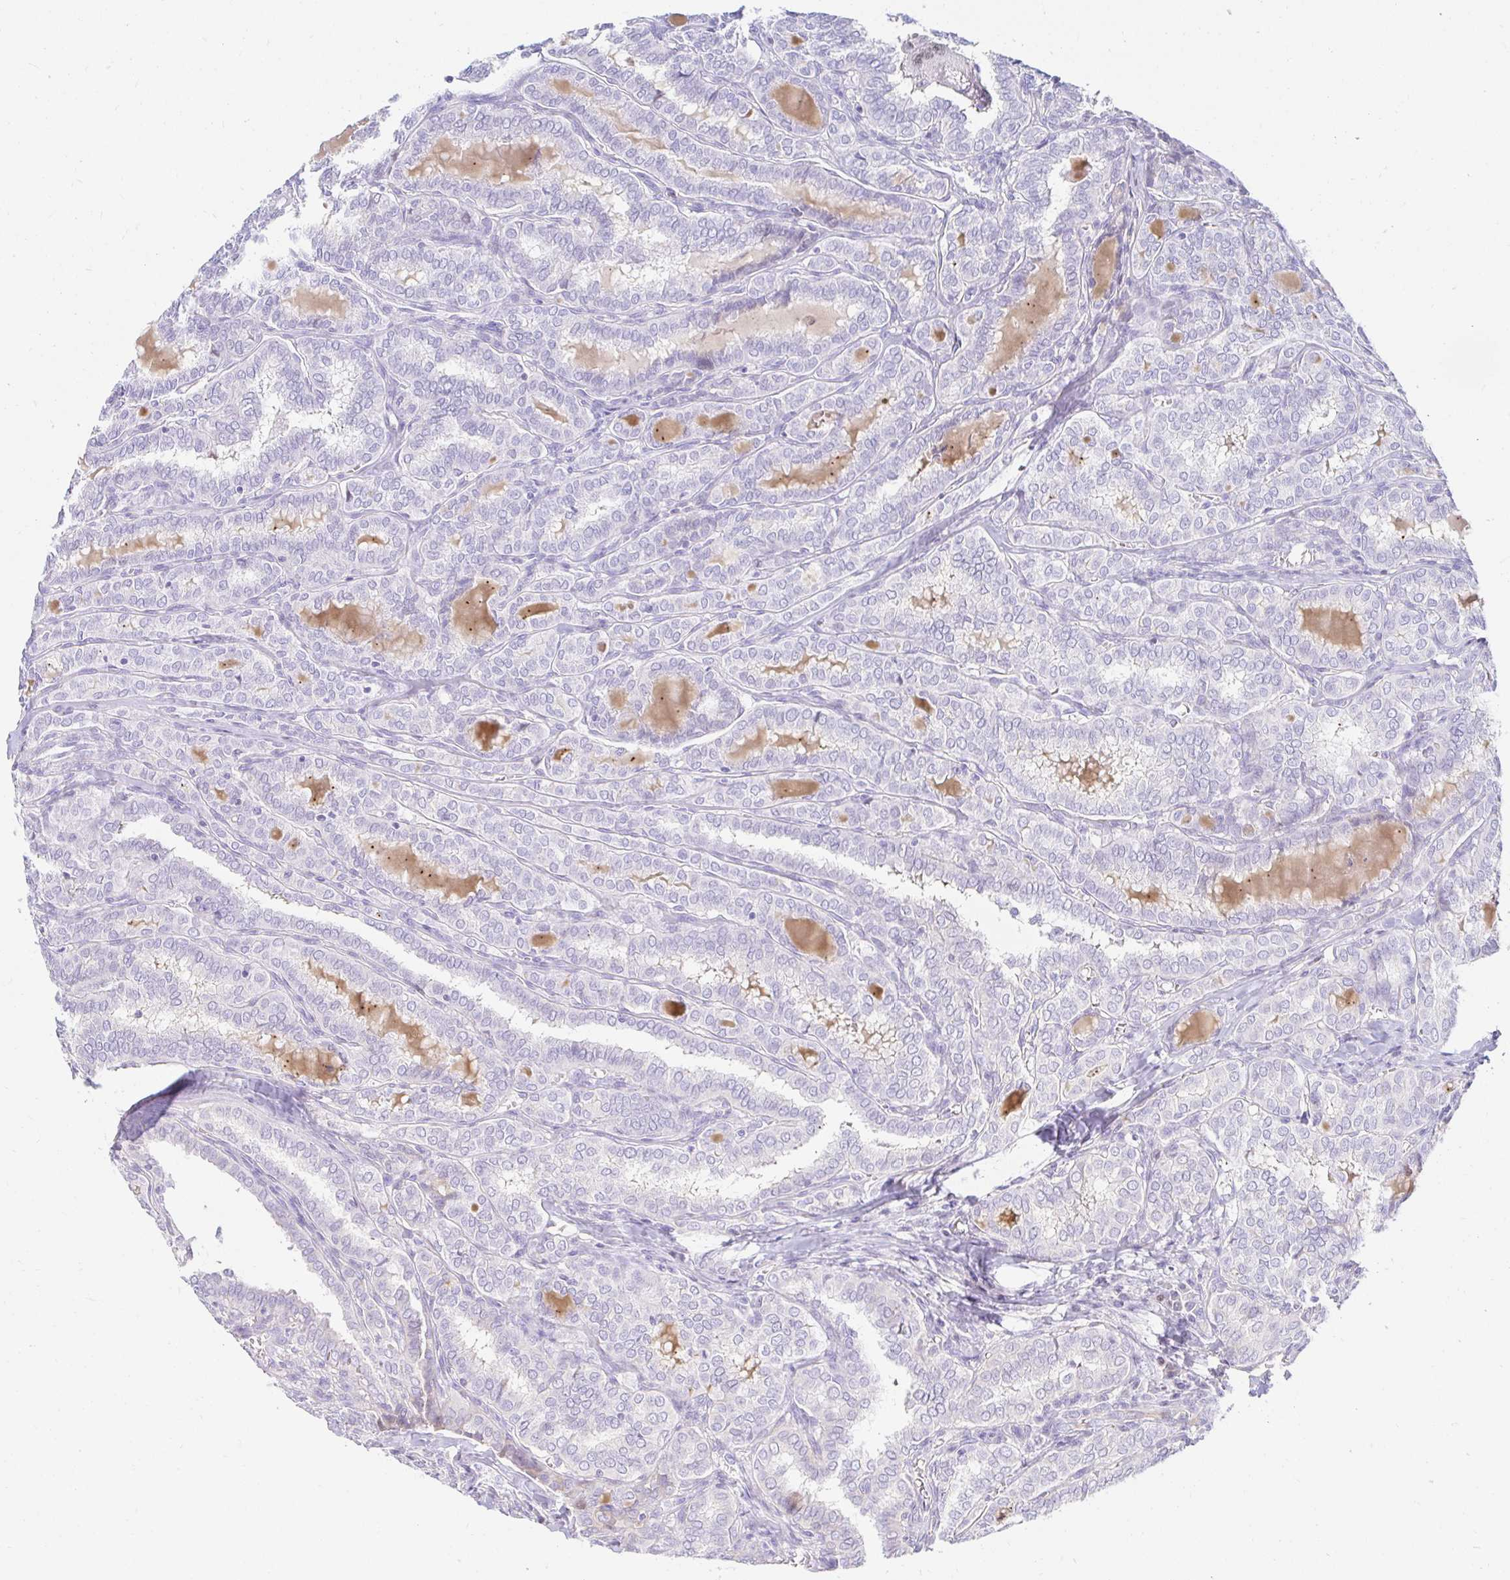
{"staining": {"intensity": "negative", "quantity": "none", "location": "none"}, "tissue": "thyroid cancer", "cell_type": "Tumor cells", "image_type": "cancer", "snomed": [{"axis": "morphology", "description": "Papillary adenocarcinoma, NOS"}, {"axis": "topography", "description": "Thyroid gland"}], "caption": "Protein analysis of papillary adenocarcinoma (thyroid) demonstrates no significant positivity in tumor cells. (Brightfield microscopy of DAB IHC at high magnification).", "gene": "CAPSL", "patient": {"sex": "female", "age": 30}}